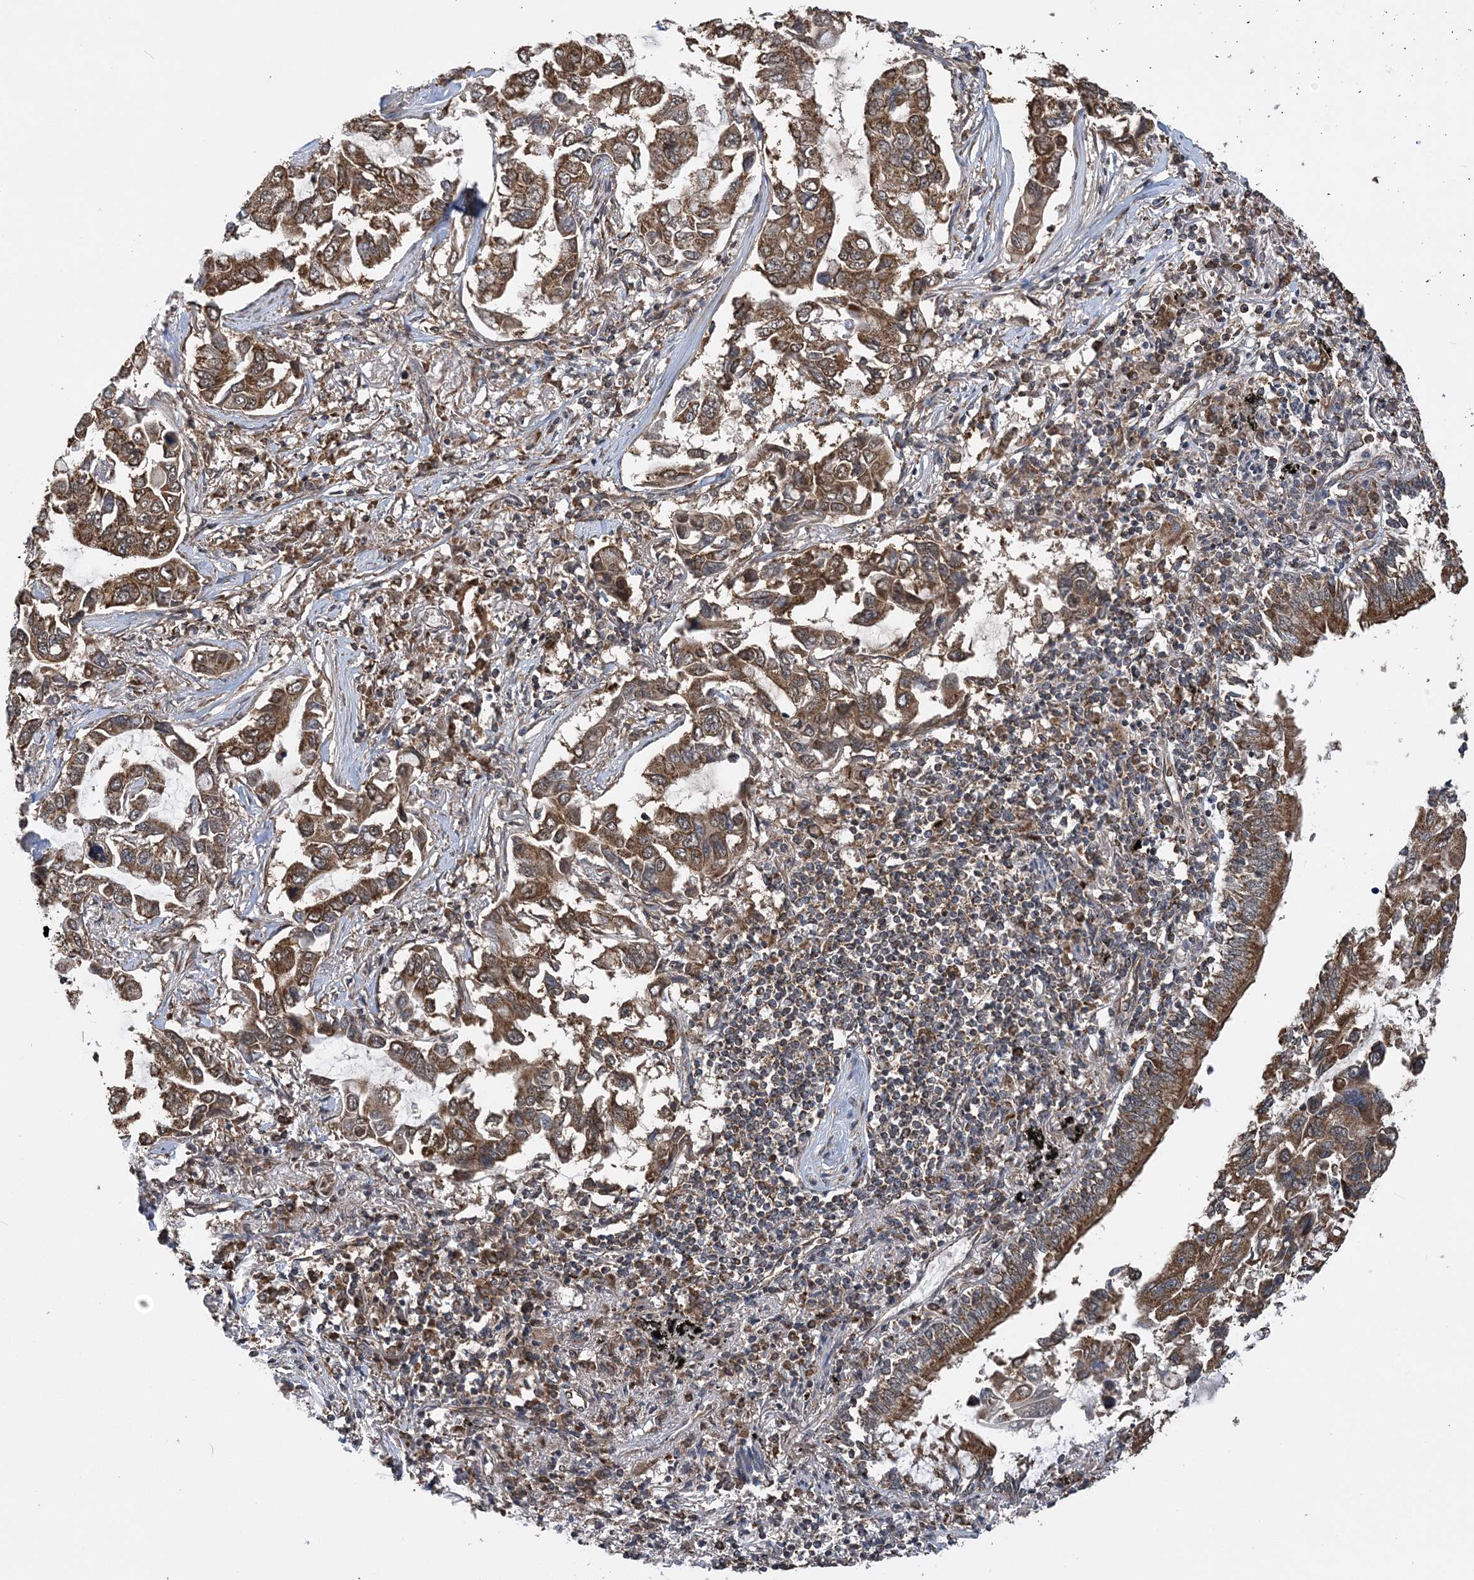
{"staining": {"intensity": "moderate", "quantity": ">75%", "location": "cytoplasmic/membranous"}, "tissue": "lung cancer", "cell_type": "Tumor cells", "image_type": "cancer", "snomed": [{"axis": "morphology", "description": "Adenocarcinoma, NOS"}, {"axis": "topography", "description": "Lung"}], "caption": "Lung cancer stained for a protein exhibits moderate cytoplasmic/membranous positivity in tumor cells.", "gene": "PCBP1", "patient": {"sex": "male", "age": 64}}